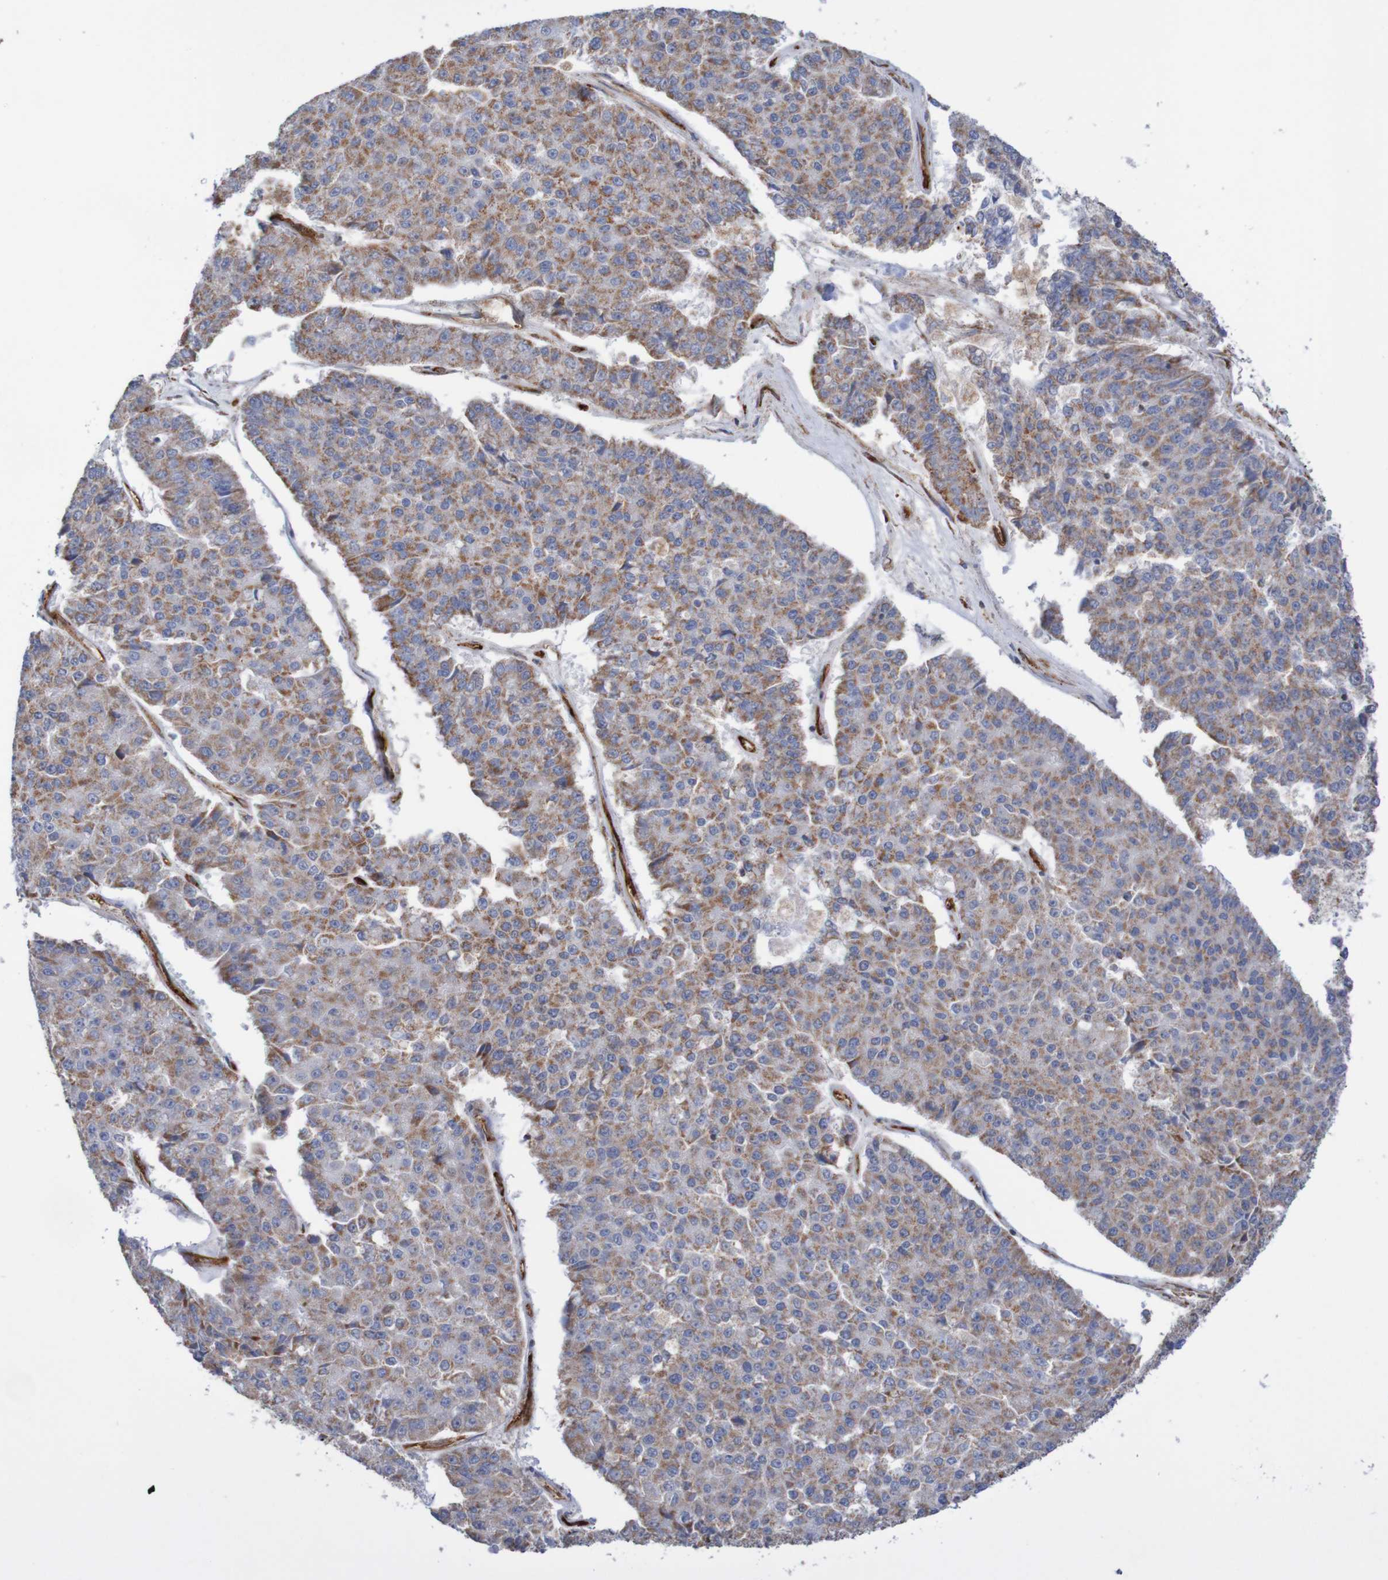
{"staining": {"intensity": "moderate", "quantity": ">75%", "location": "cytoplasmic/membranous"}, "tissue": "pancreatic cancer", "cell_type": "Tumor cells", "image_type": "cancer", "snomed": [{"axis": "morphology", "description": "Adenocarcinoma, NOS"}, {"axis": "topography", "description": "Pancreas"}], "caption": "Protein staining of pancreatic cancer (adenocarcinoma) tissue exhibits moderate cytoplasmic/membranous expression in about >75% of tumor cells.", "gene": "MMEL1", "patient": {"sex": "male", "age": 50}}